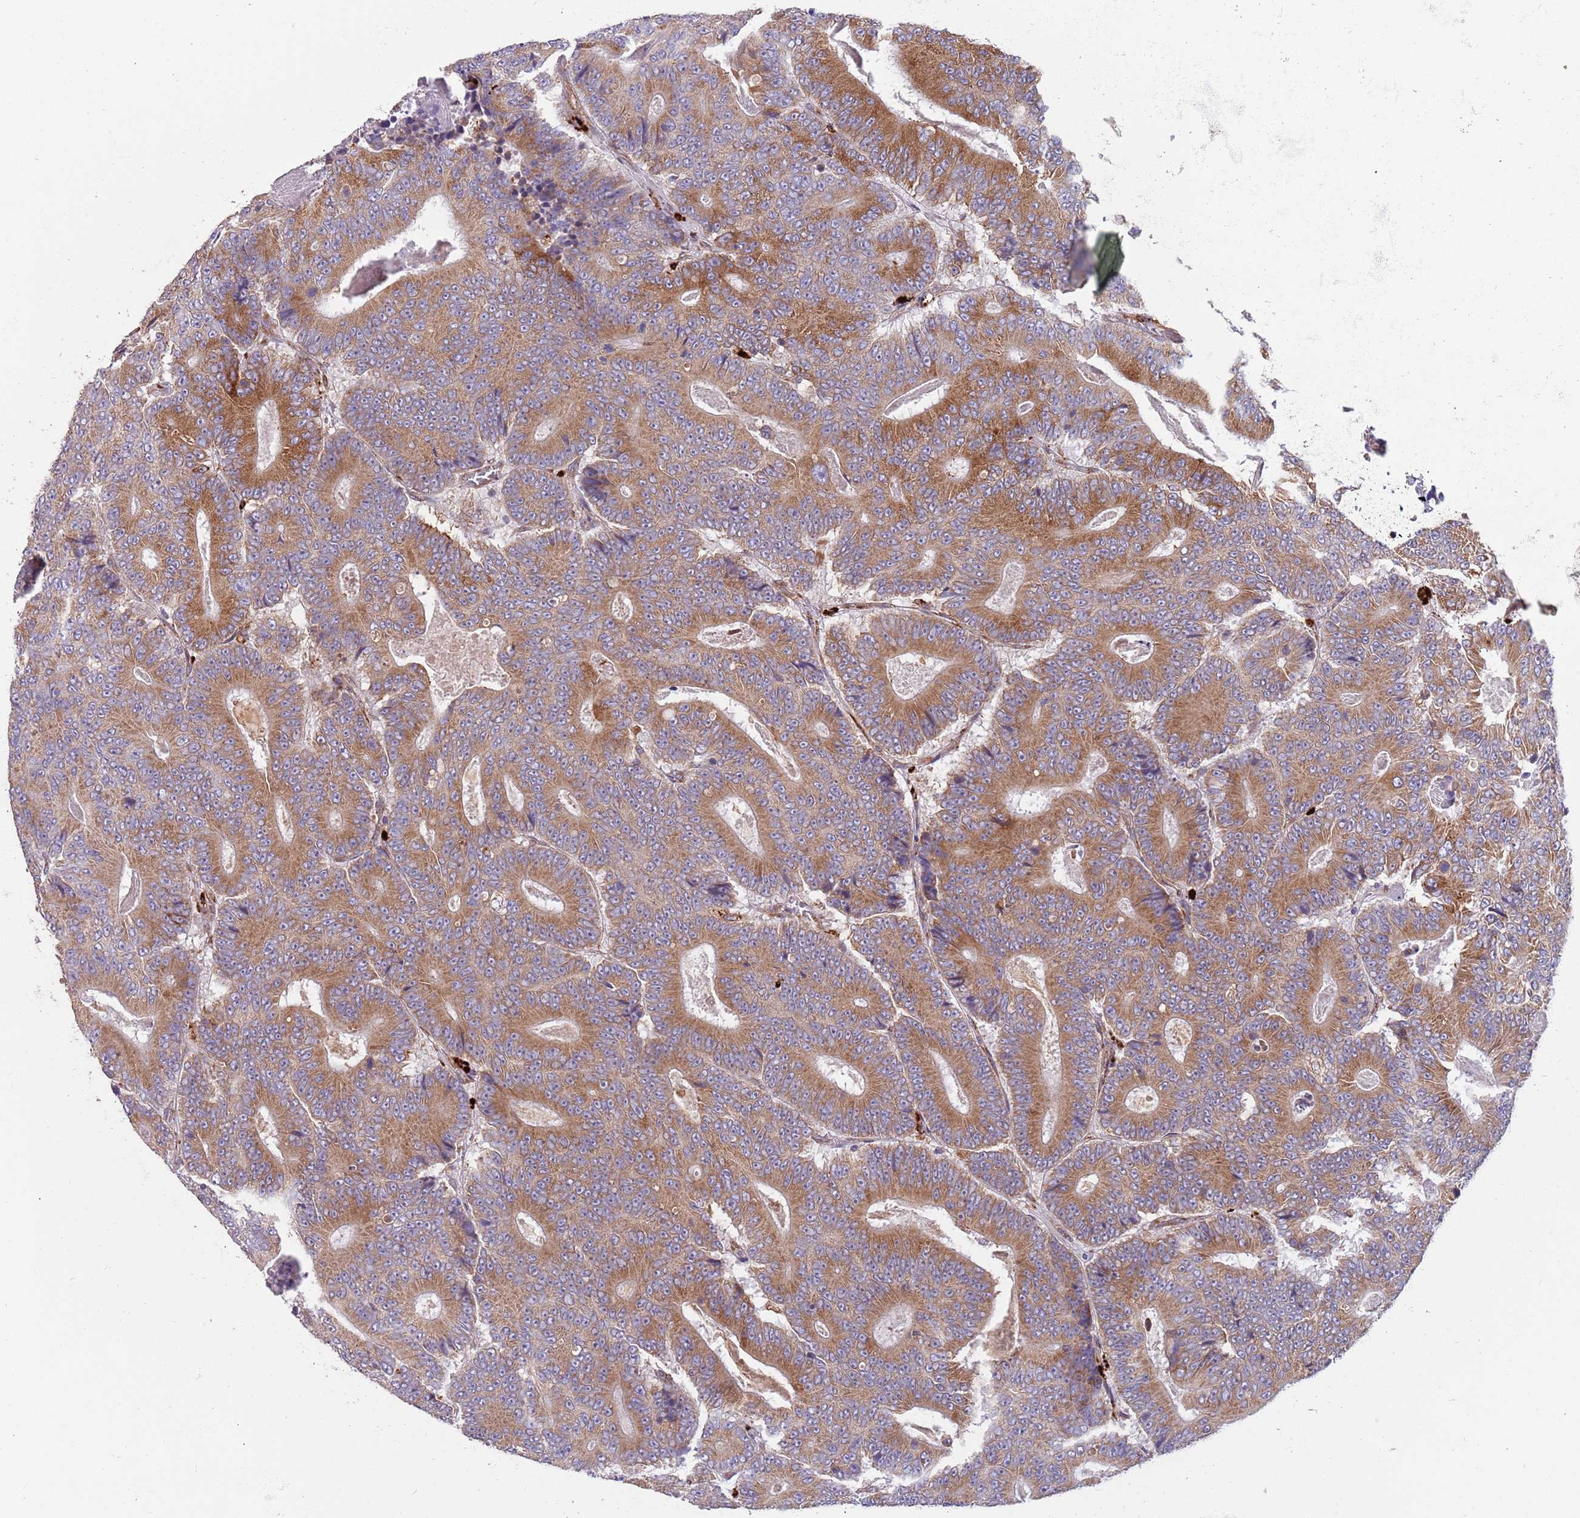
{"staining": {"intensity": "moderate", "quantity": ">75%", "location": "cytoplasmic/membranous"}, "tissue": "colorectal cancer", "cell_type": "Tumor cells", "image_type": "cancer", "snomed": [{"axis": "morphology", "description": "Adenocarcinoma, NOS"}, {"axis": "topography", "description": "Colon"}], "caption": "The histopathology image displays staining of colorectal cancer (adenocarcinoma), revealing moderate cytoplasmic/membranous protein expression (brown color) within tumor cells. The staining was performed using DAB, with brown indicating positive protein expression. Nuclei are stained blue with hematoxylin.", "gene": "ARMCX6", "patient": {"sex": "male", "age": 83}}